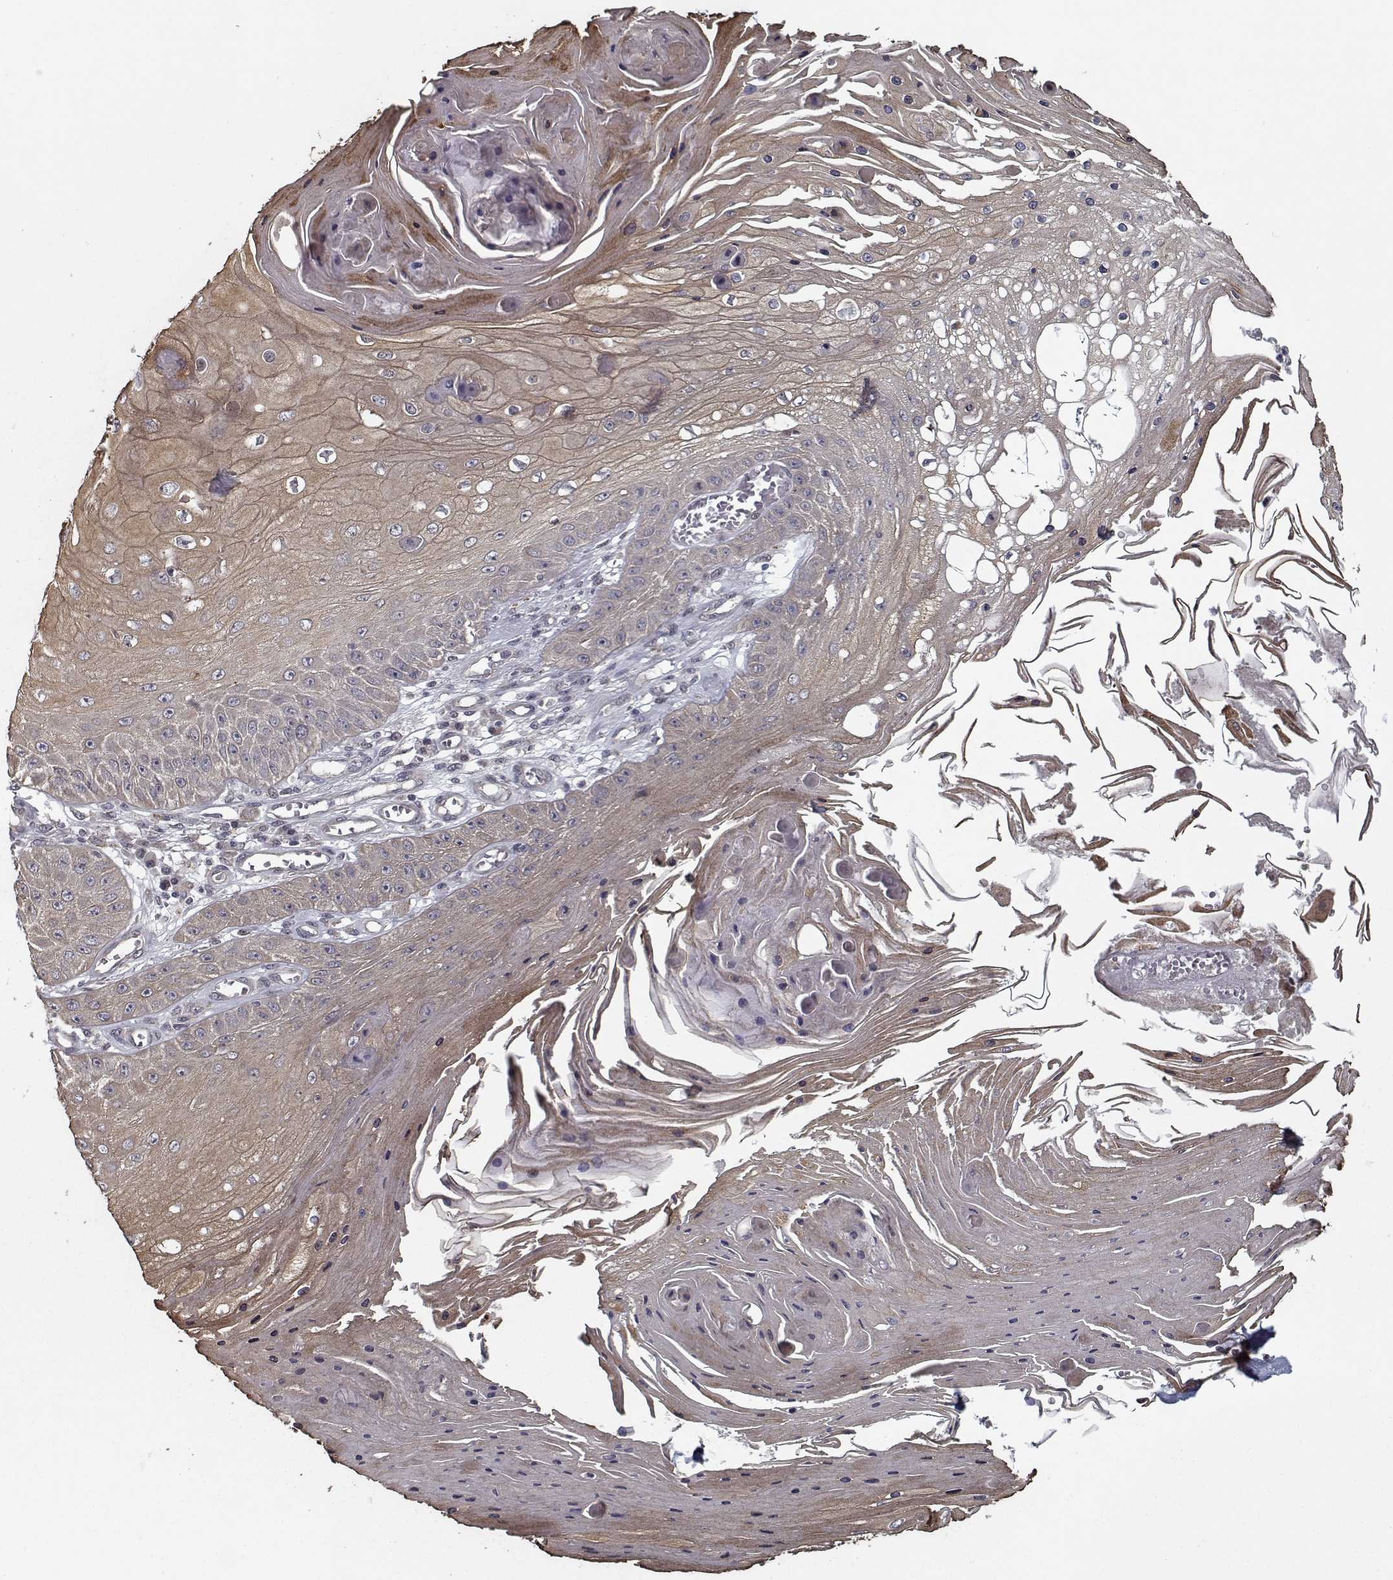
{"staining": {"intensity": "weak", "quantity": ">75%", "location": "cytoplasmic/membranous"}, "tissue": "skin cancer", "cell_type": "Tumor cells", "image_type": "cancer", "snomed": [{"axis": "morphology", "description": "Squamous cell carcinoma, NOS"}, {"axis": "topography", "description": "Skin"}], "caption": "Human squamous cell carcinoma (skin) stained with a protein marker reveals weak staining in tumor cells.", "gene": "NLK", "patient": {"sex": "male", "age": 70}}